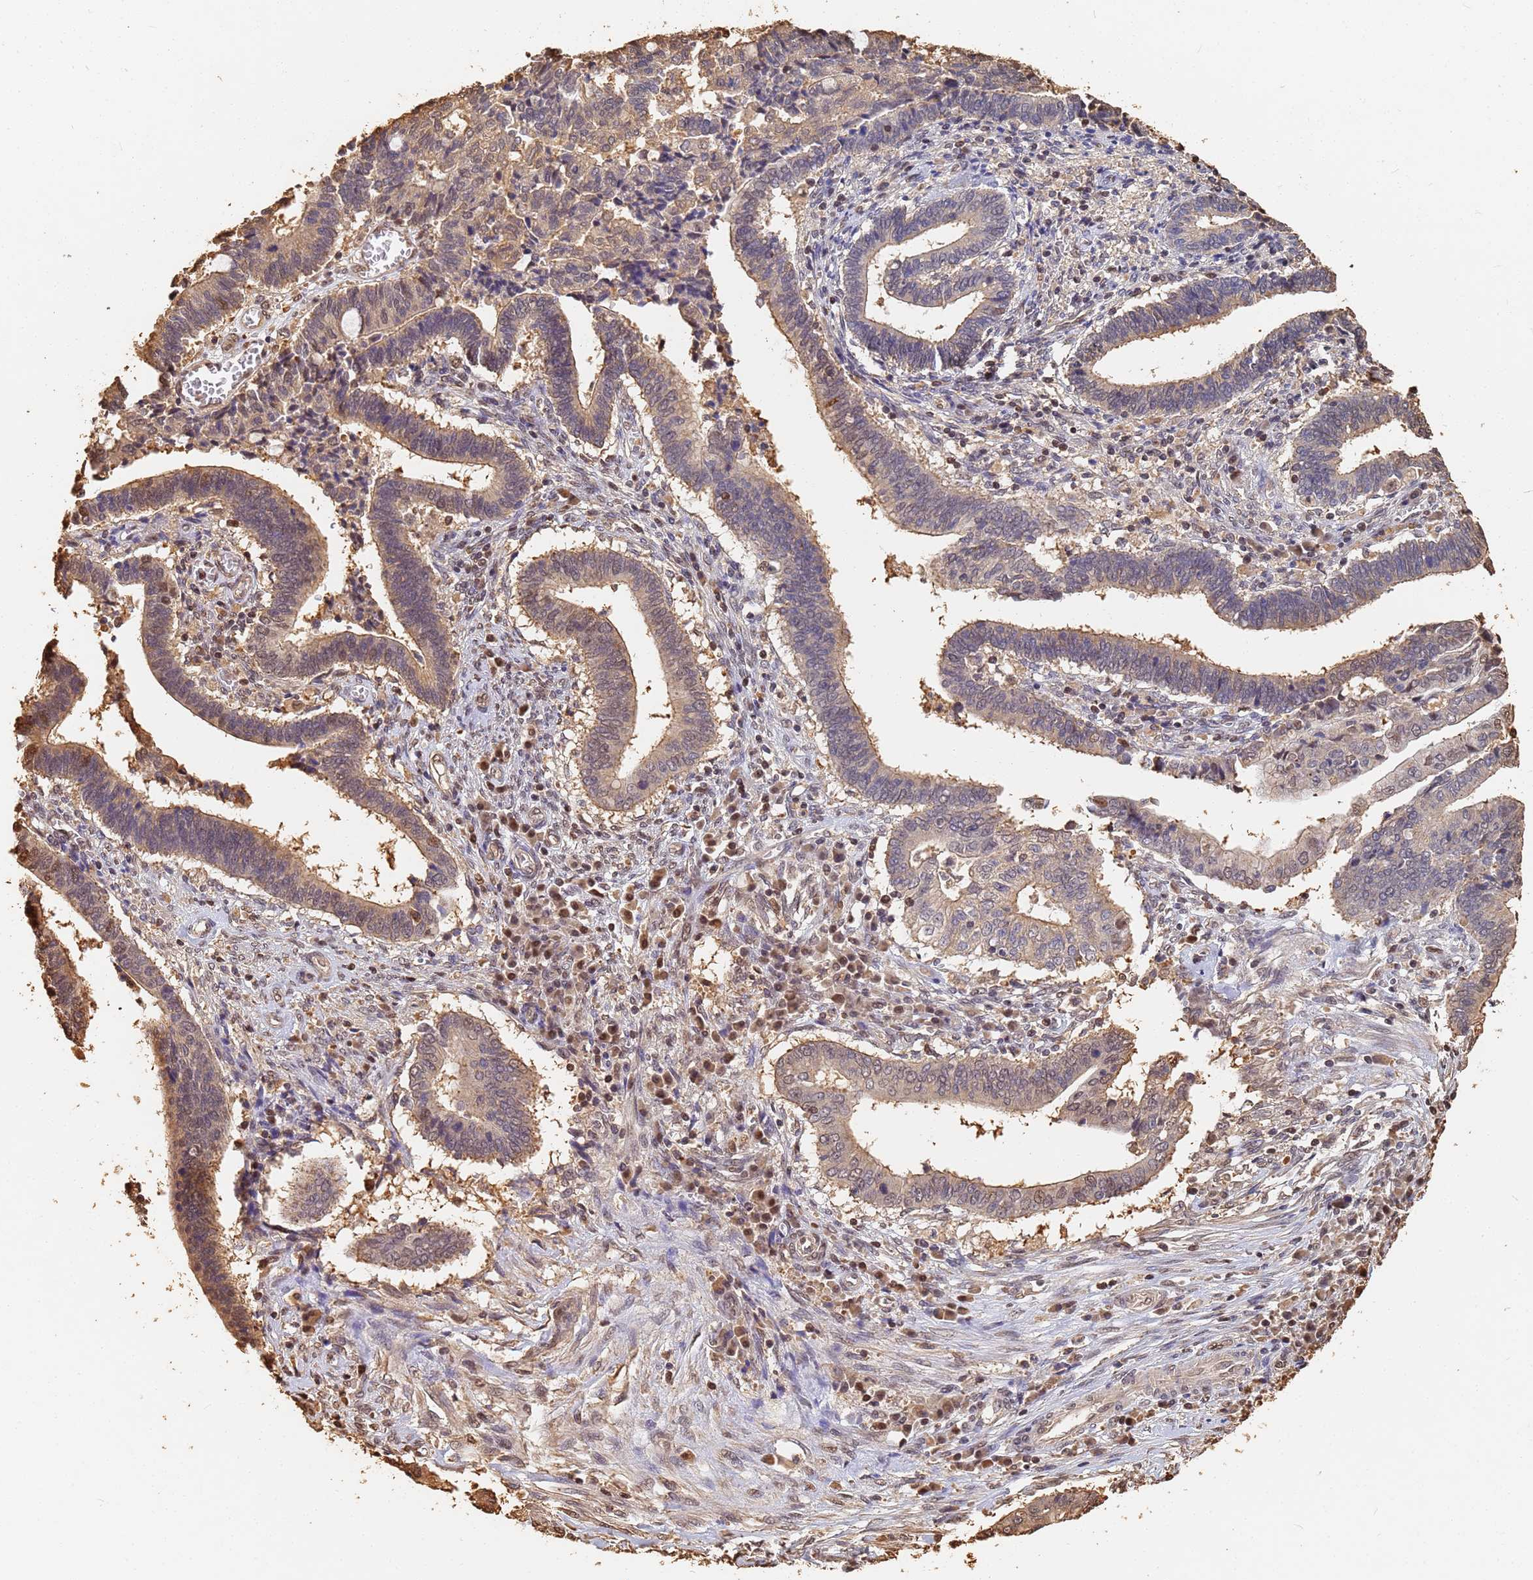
{"staining": {"intensity": "weak", "quantity": "25%-75%", "location": "cytoplasmic/membranous"}, "tissue": "cervical cancer", "cell_type": "Tumor cells", "image_type": "cancer", "snomed": [{"axis": "morphology", "description": "Adenocarcinoma, NOS"}, {"axis": "topography", "description": "Cervix"}], "caption": "Cervical cancer (adenocarcinoma) stained for a protein (brown) demonstrates weak cytoplasmic/membranous positive expression in approximately 25%-75% of tumor cells.", "gene": "JAK2", "patient": {"sex": "female", "age": 44}}